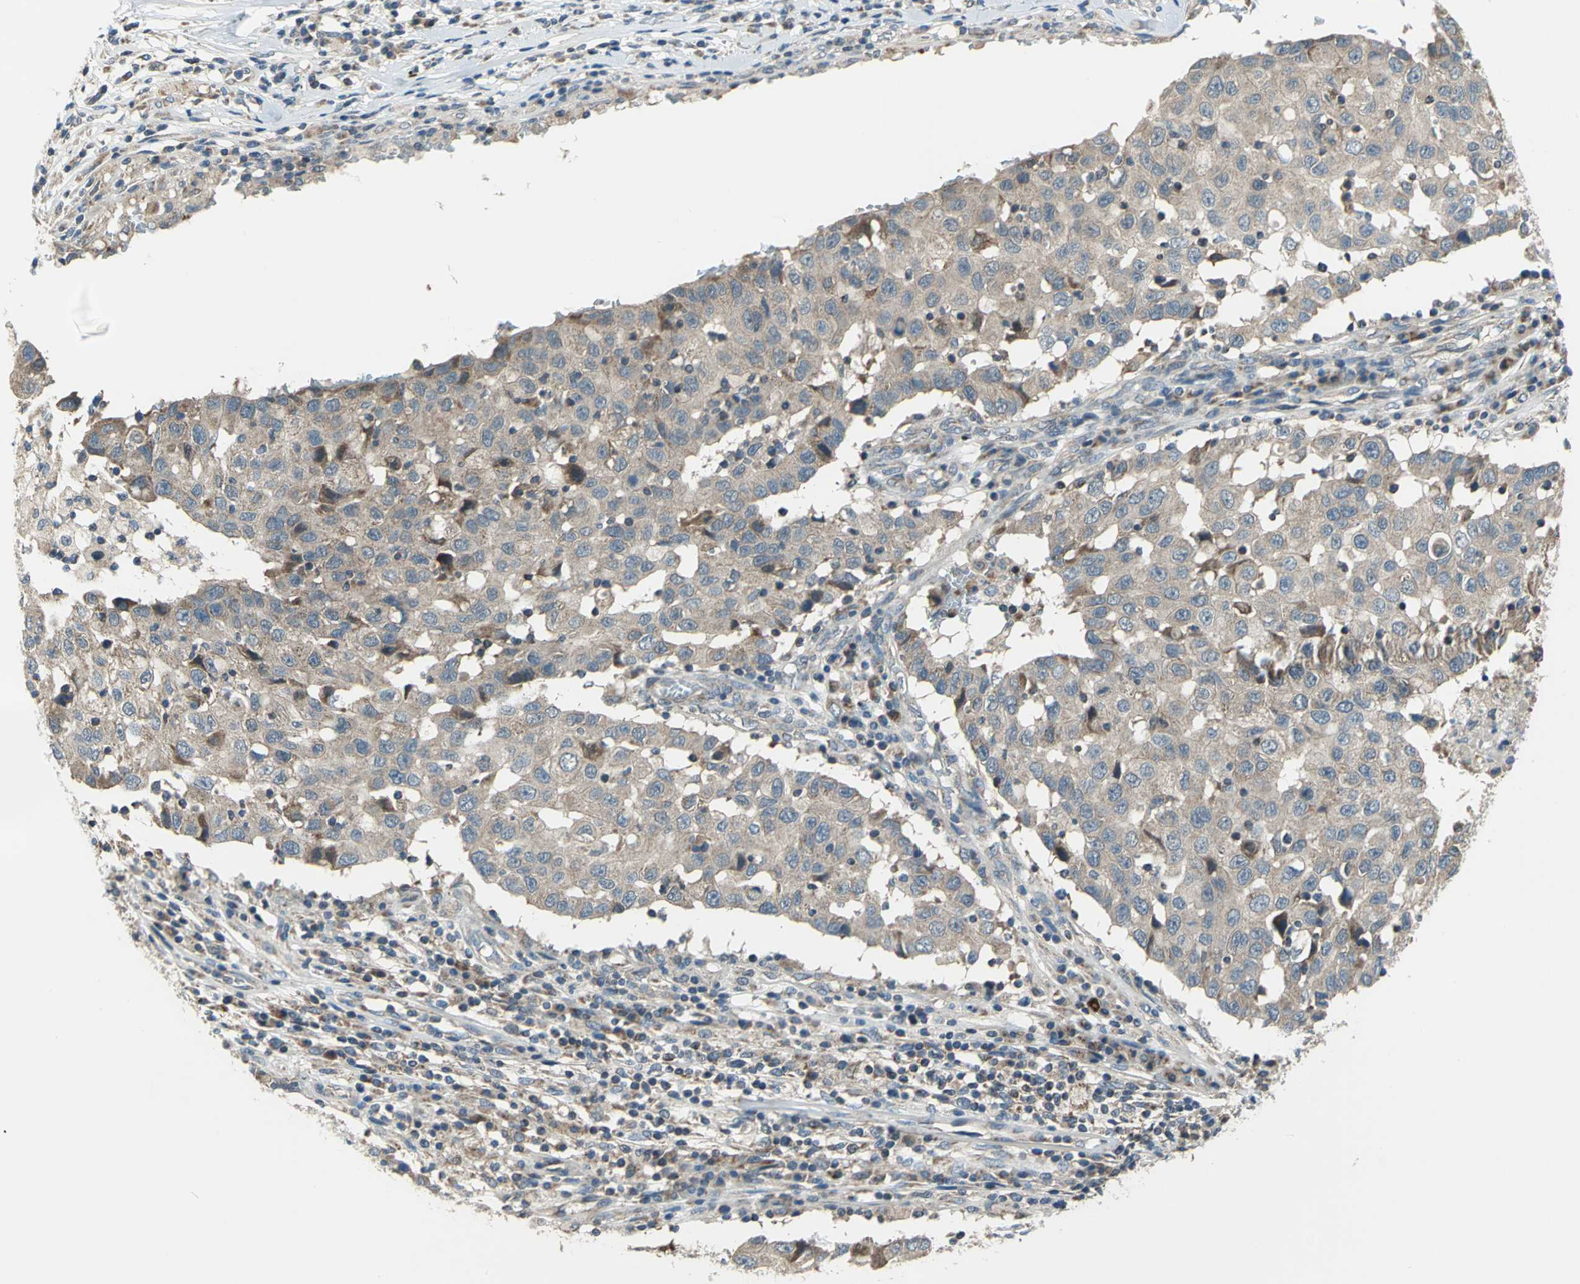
{"staining": {"intensity": "weak", "quantity": ">75%", "location": "cytoplasmic/membranous"}, "tissue": "breast cancer", "cell_type": "Tumor cells", "image_type": "cancer", "snomed": [{"axis": "morphology", "description": "Duct carcinoma"}, {"axis": "topography", "description": "Breast"}], "caption": "Immunohistochemistry (IHC) micrograph of human breast cancer stained for a protein (brown), which displays low levels of weak cytoplasmic/membranous positivity in approximately >75% of tumor cells.", "gene": "TRAK1", "patient": {"sex": "female", "age": 27}}